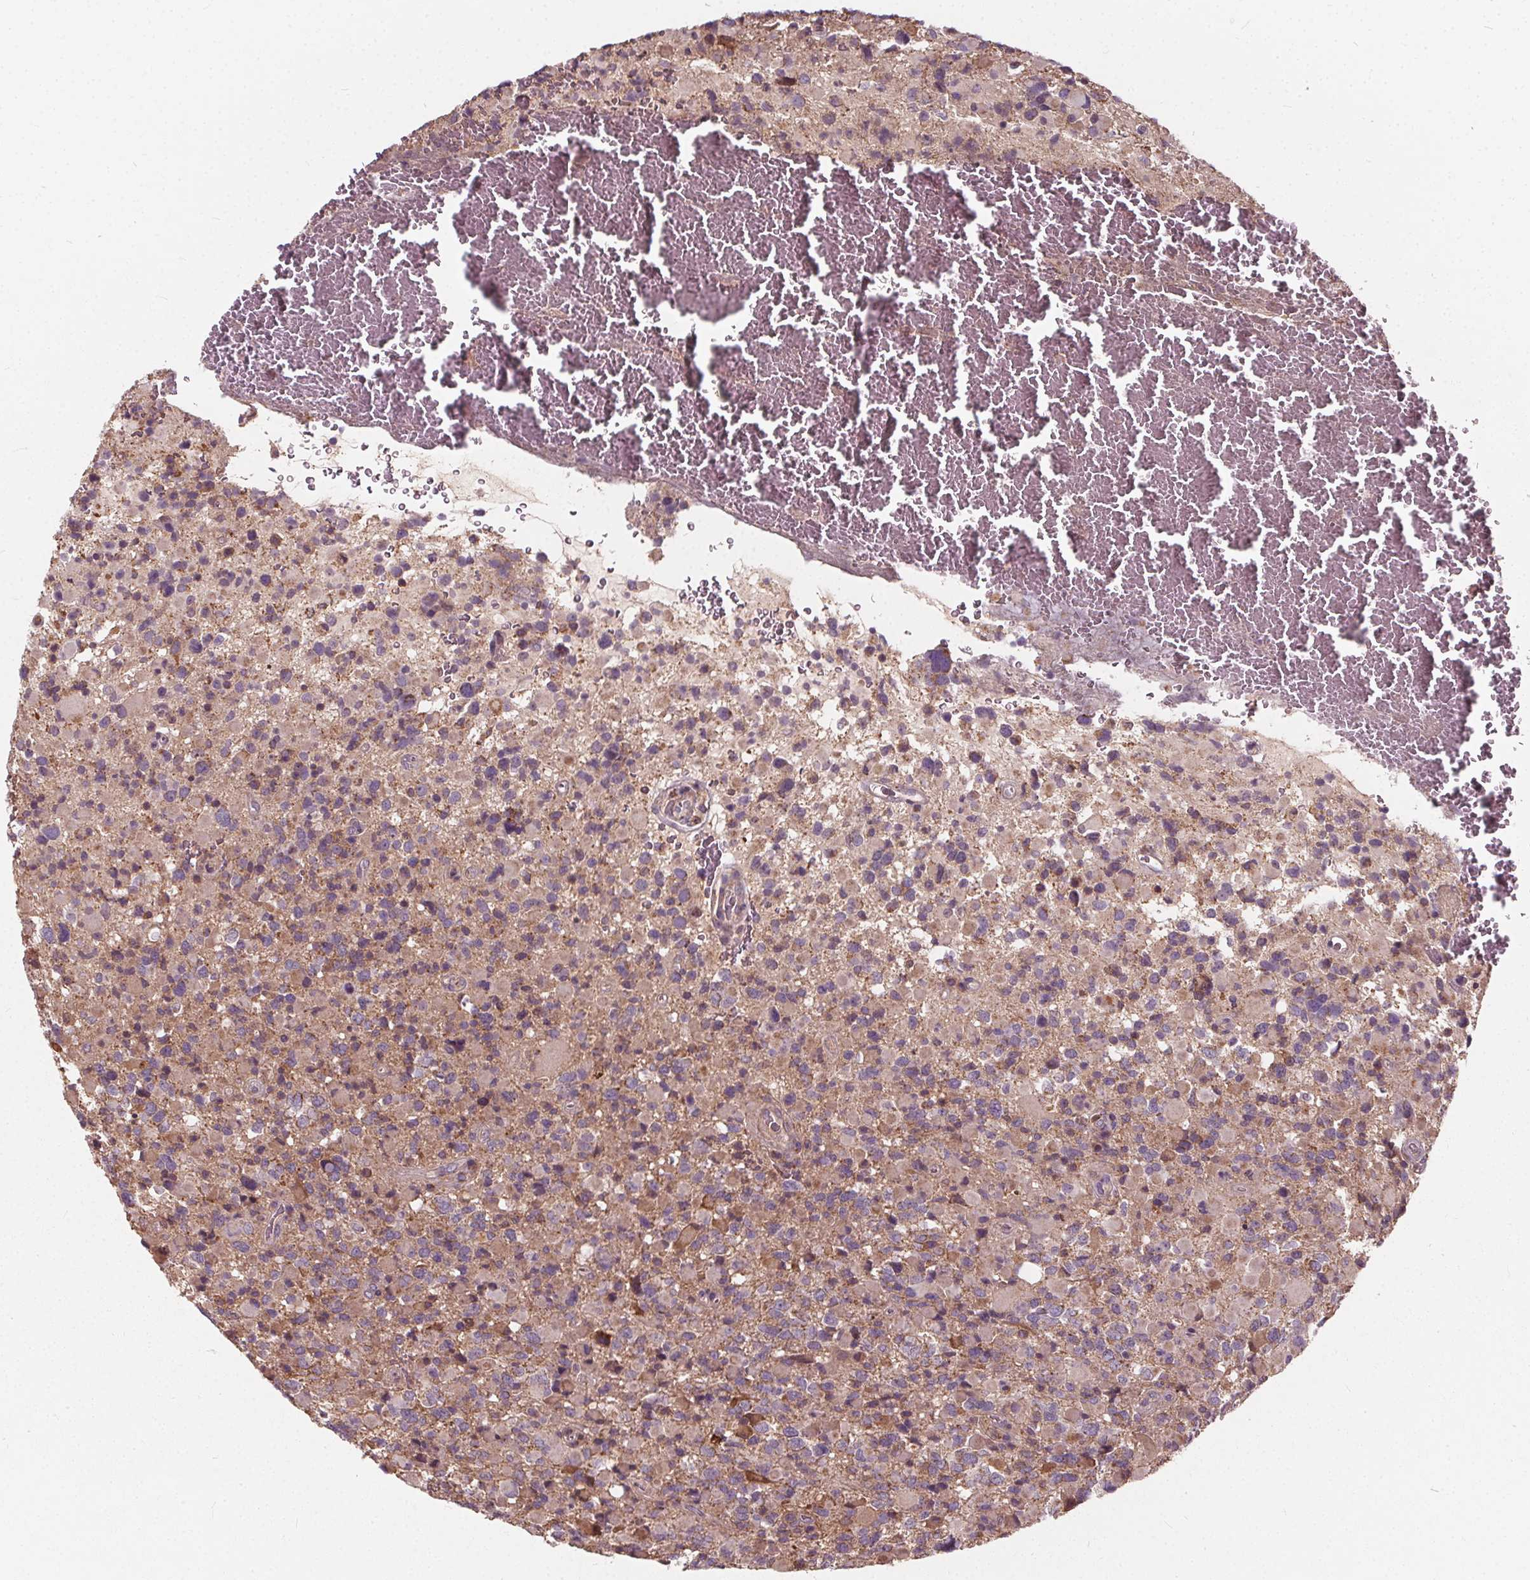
{"staining": {"intensity": "weak", "quantity": "25%-75%", "location": "cytoplasmic/membranous"}, "tissue": "glioma", "cell_type": "Tumor cells", "image_type": "cancer", "snomed": [{"axis": "morphology", "description": "Glioma, malignant, High grade"}, {"axis": "topography", "description": "Brain"}], "caption": "Glioma stained with DAB immunohistochemistry exhibits low levels of weak cytoplasmic/membranous positivity in approximately 25%-75% of tumor cells. Immunohistochemistry stains the protein of interest in brown and the nuclei are stained blue.", "gene": "ORAI2", "patient": {"sex": "female", "age": 40}}